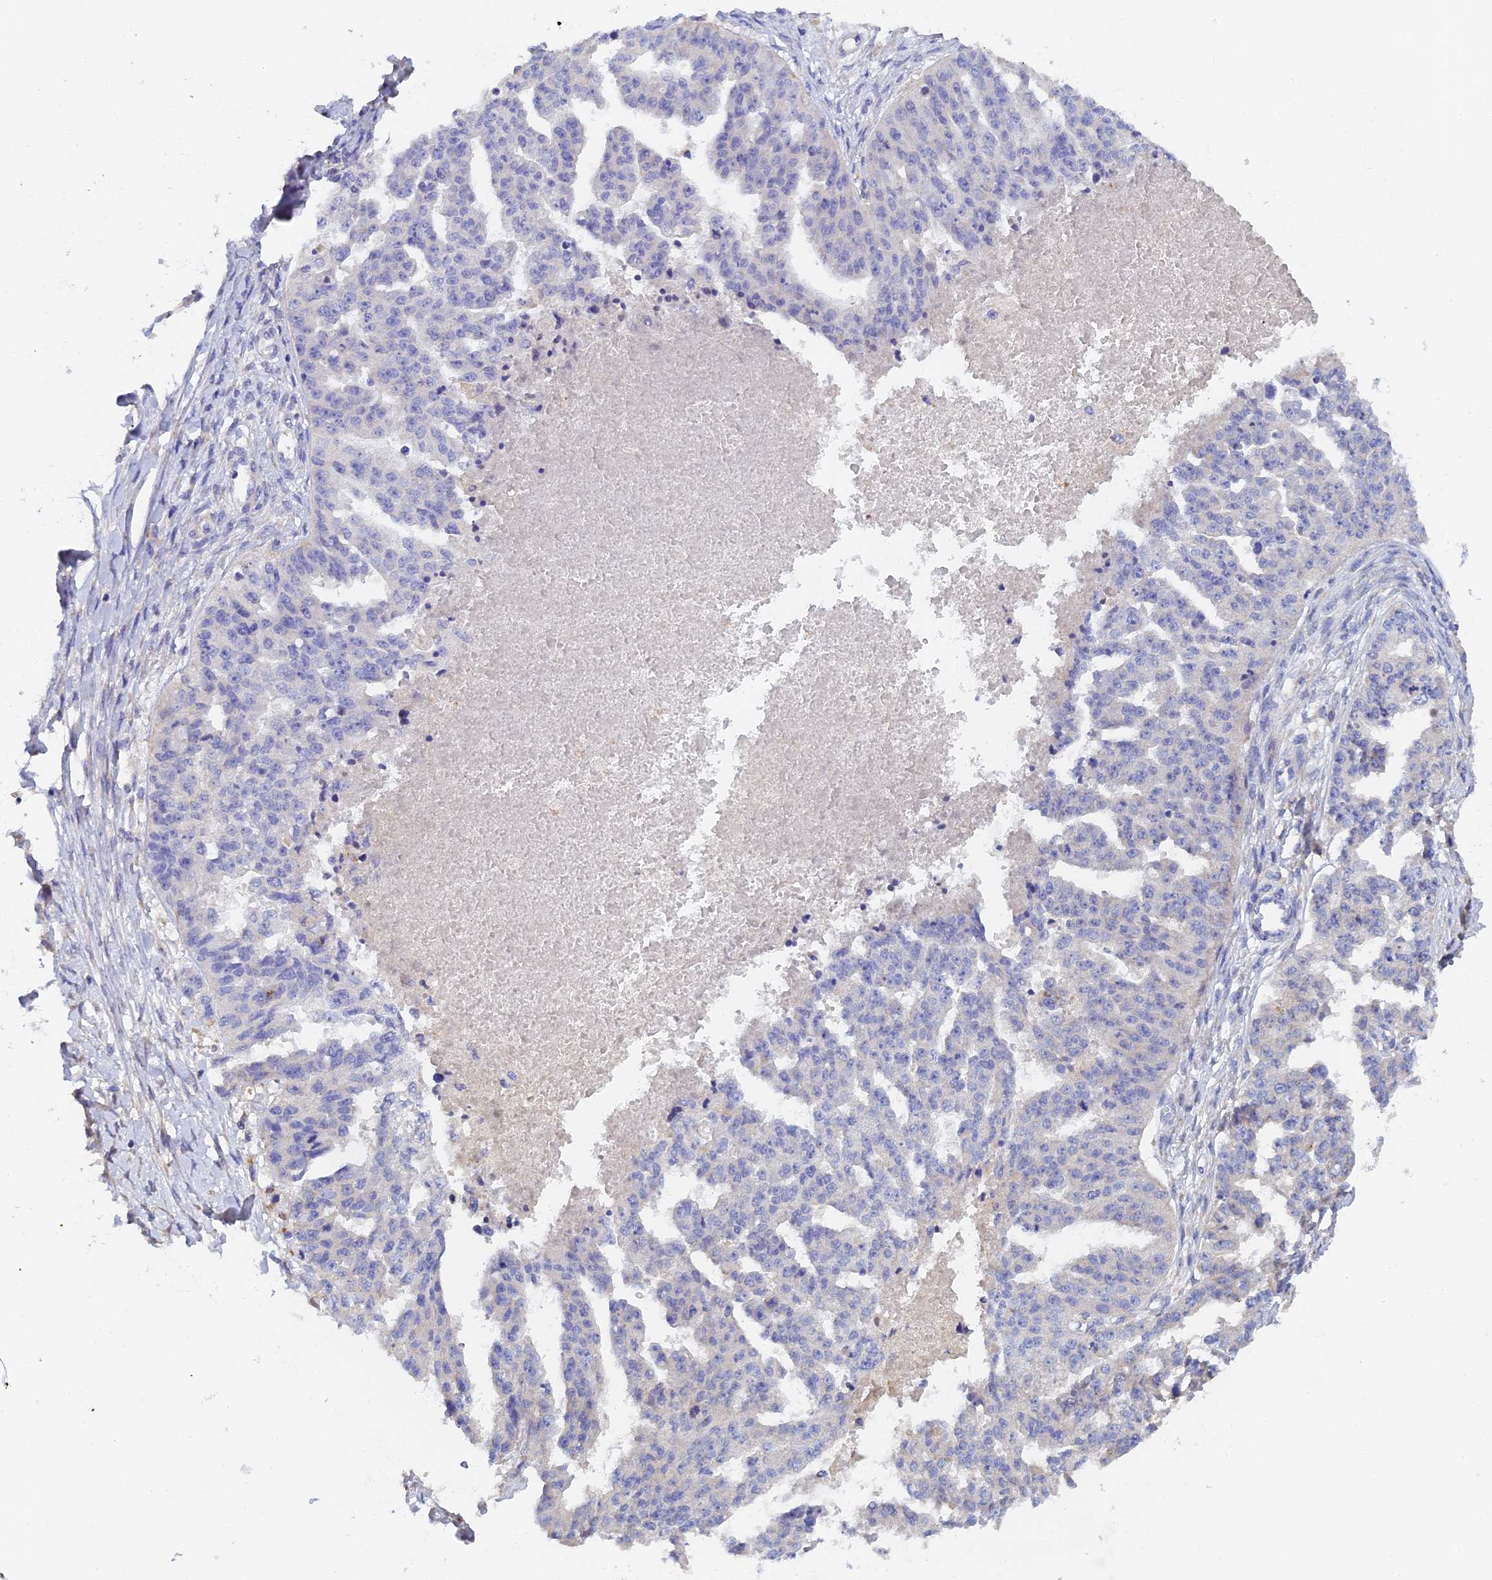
{"staining": {"intensity": "negative", "quantity": "none", "location": "none"}, "tissue": "ovarian cancer", "cell_type": "Tumor cells", "image_type": "cancer", "snomed": [{"axis": "morphology", "description": "Cystadenocarcinoma, serous, NOS"}, {"axis": "topography", "description": "Ovary"}], "caption": "Serous cystadenocarcinoma (ovarian) was stained to show a protein in brown. There is no significant positivity in tumor cells. (Immunohistochemistry (ihc), brightfield microscopy, high magnification).", "gene": "RPGRIP1L", "patient": {"sex": "female", "age": 58}}